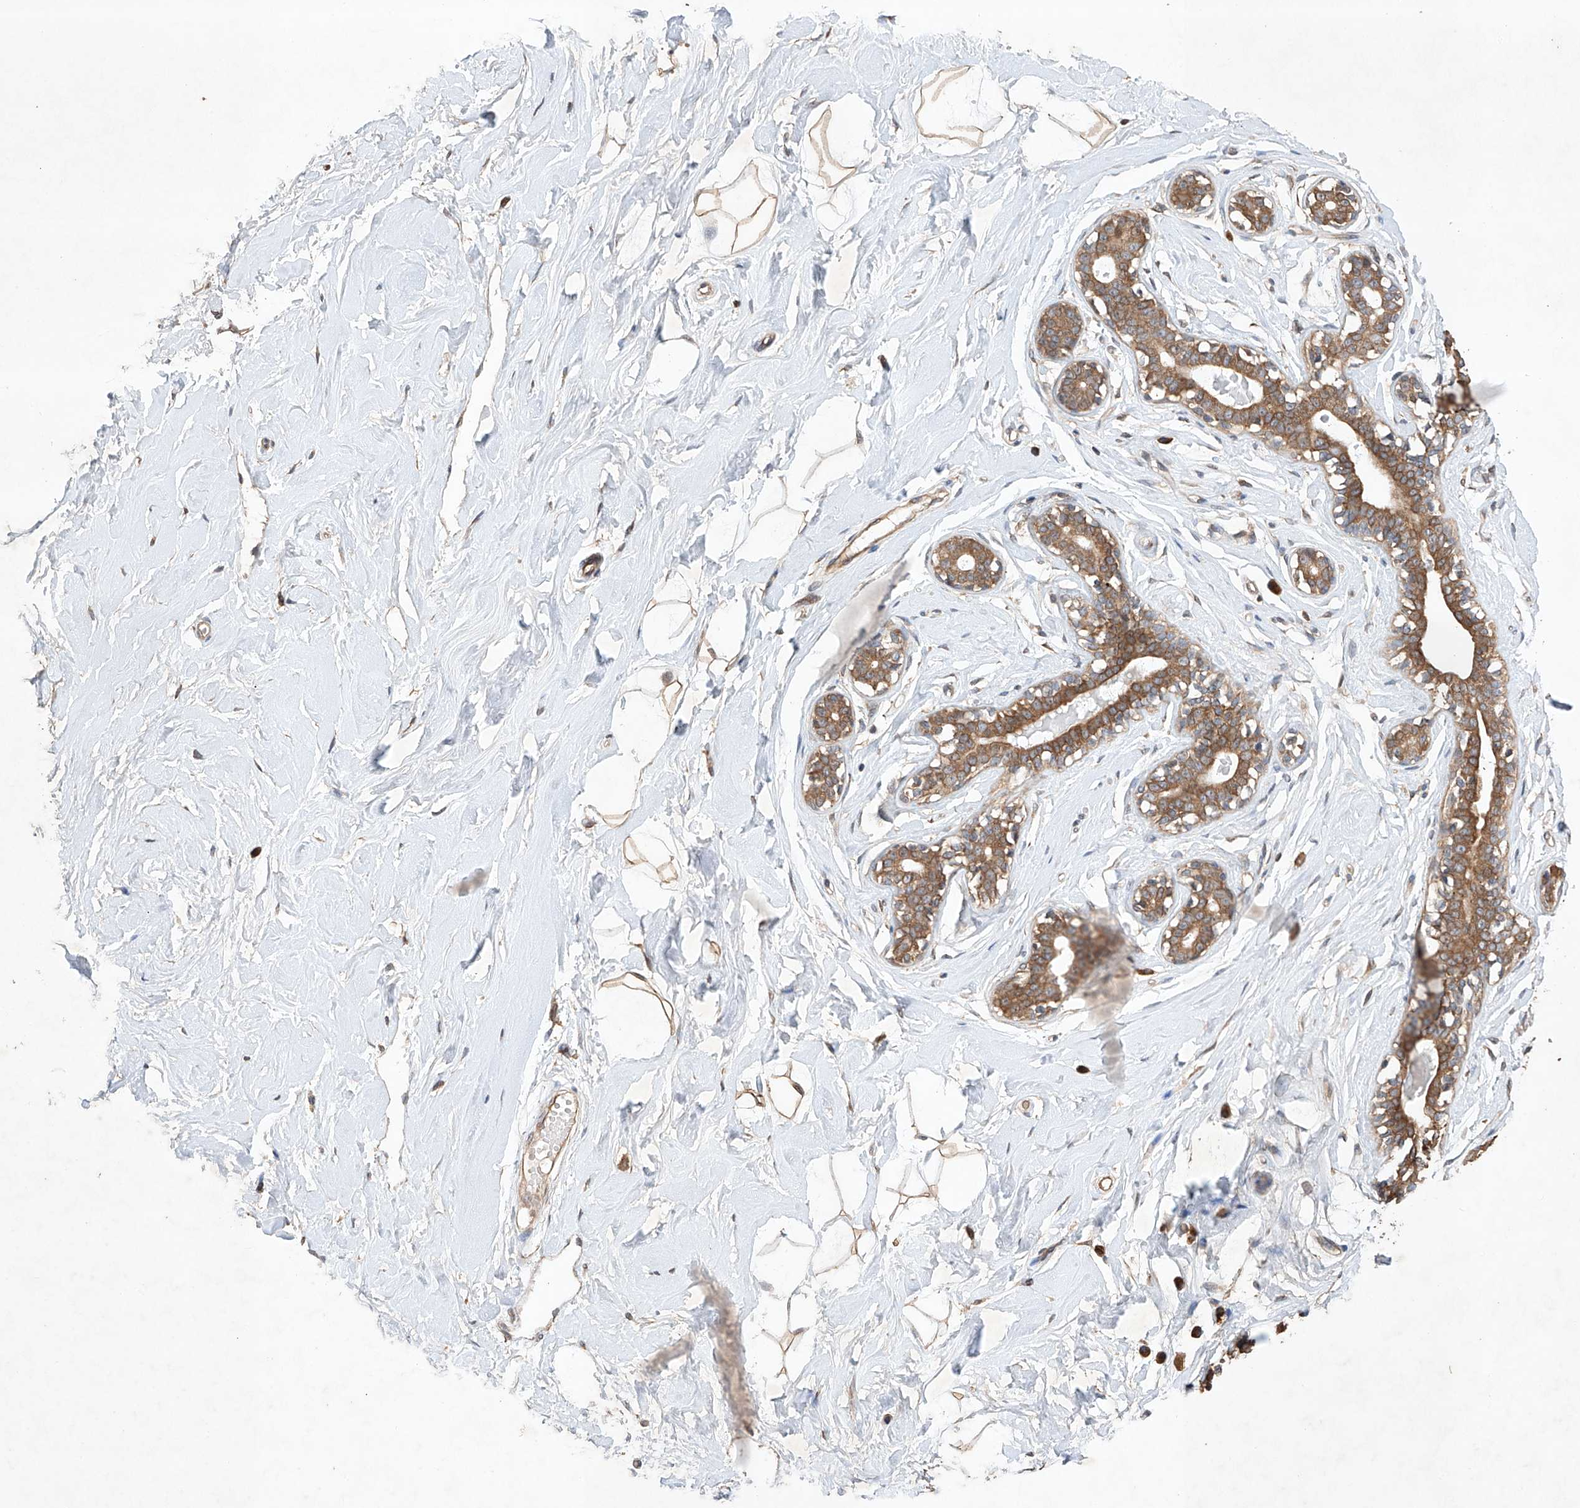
{"staining": {"intensity": "moderate", "quantity": ">75%", "location": "cytoplasmic/membranous"}, "tissue": "breast", "cell_type": "Adipocytes", "image_type": "normal", "snomed": [{"axis": "morphology", "description": "Normal tissue, NOS"}, {"axis": "morphology", "description": "Adenoma, NOS"}, {"axis": "topography", "description": "Breast"}], "caption": "Unremarkable breast was stained to show a protein in brown. There is medium levels of moderate cytoplasmic/membranous expression in about >75% of adipocytes.", "gene": "LURAP1", "patient": {"sex": "female", "age": 23}}